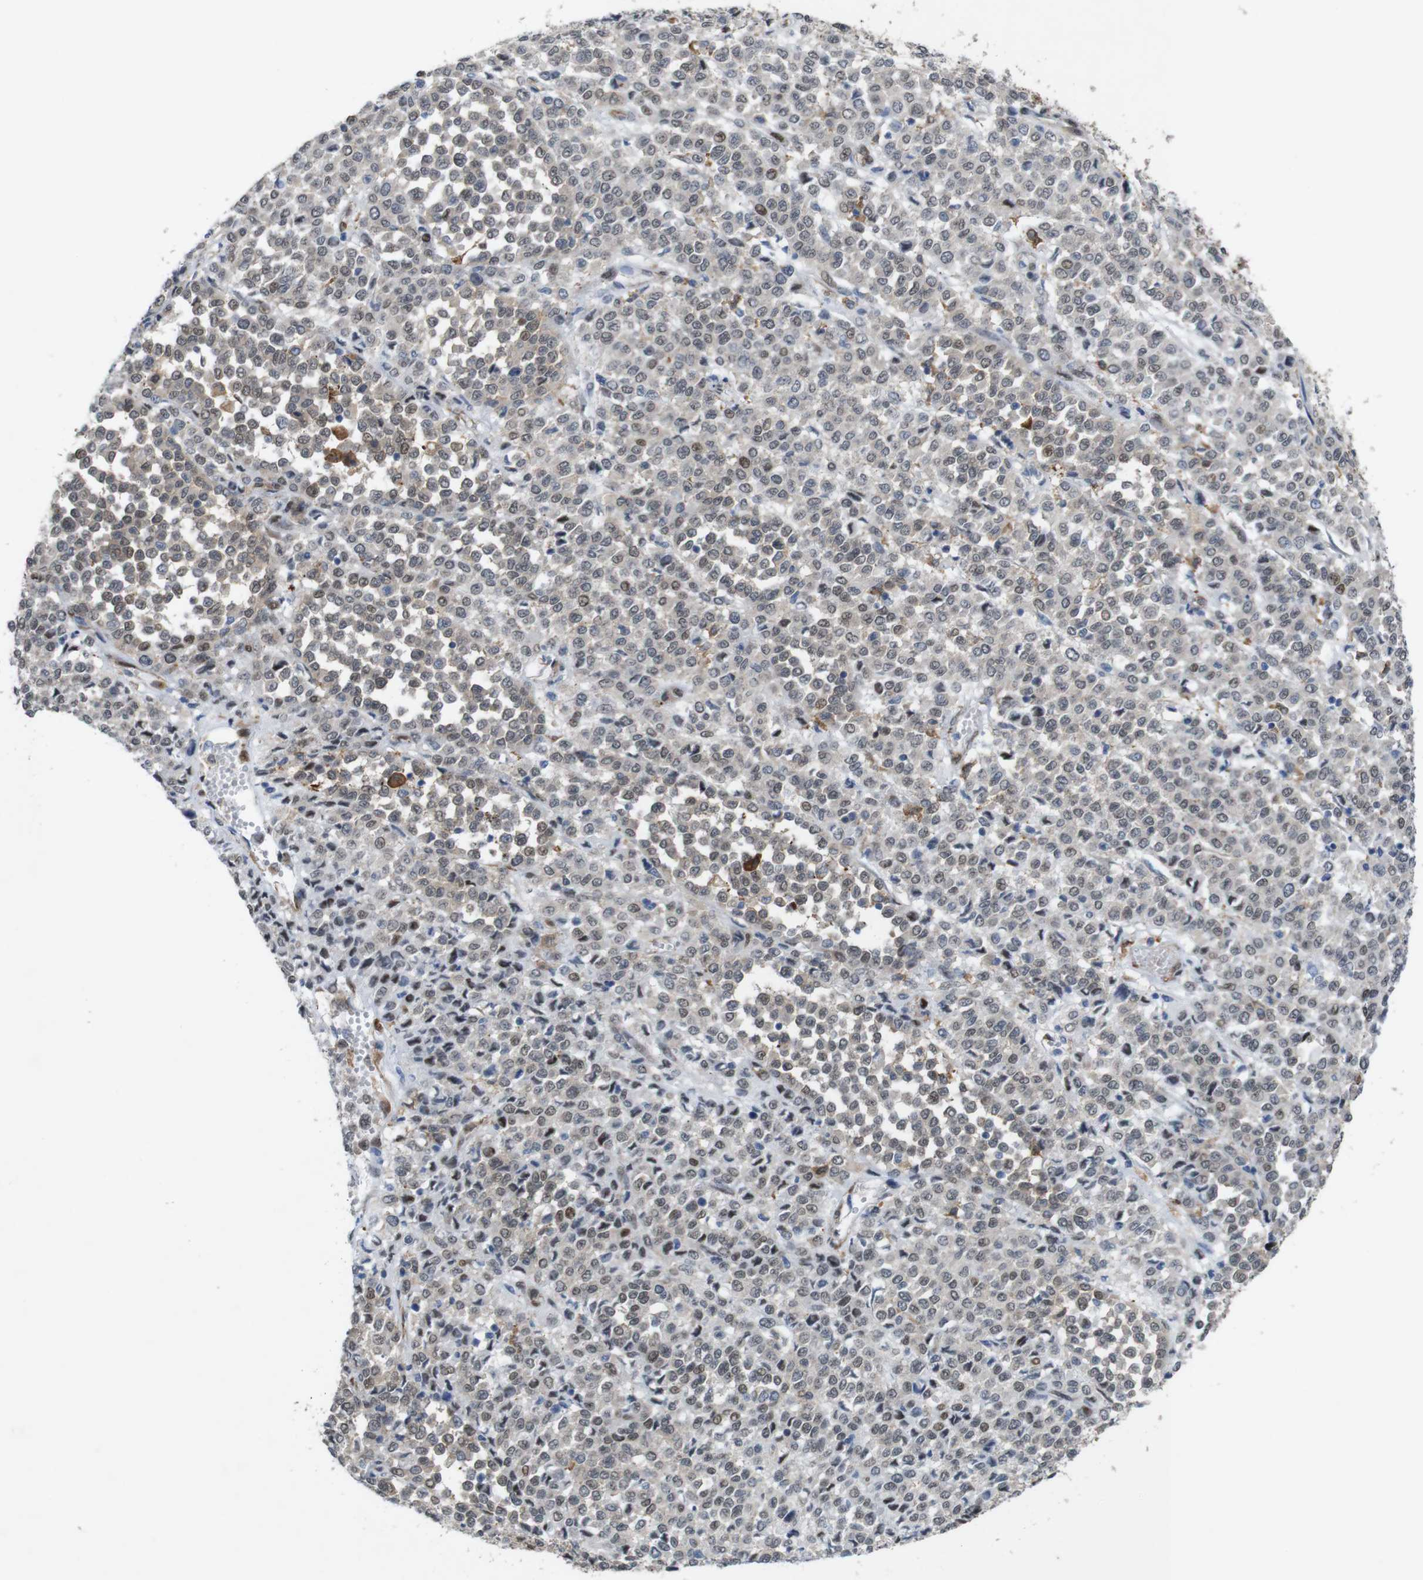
{"staining": {"intensity": "moderate", "quantity": "<25%", "location": "cytoplasmic/membranous,nuclear"}, "tissue": "melanoma", "cell_type": "Tumor cells", "image_type": "cancer", "snomed": [{"axis": "morphology", "description": "Malignant melanoma, Metastatic site"}, {"axis": "topography", "description": "Pancreas"}], "caption": "A low amount of moderate cytoplasmic/membranous and nuclear staining is identified in approximately <25% of tumor cells in malignant melanoma (metastatic site) tissue. Nuclei are stained in blue.", "gene": "PTGER4", "patient": {"sex": "female", "age": 30}}